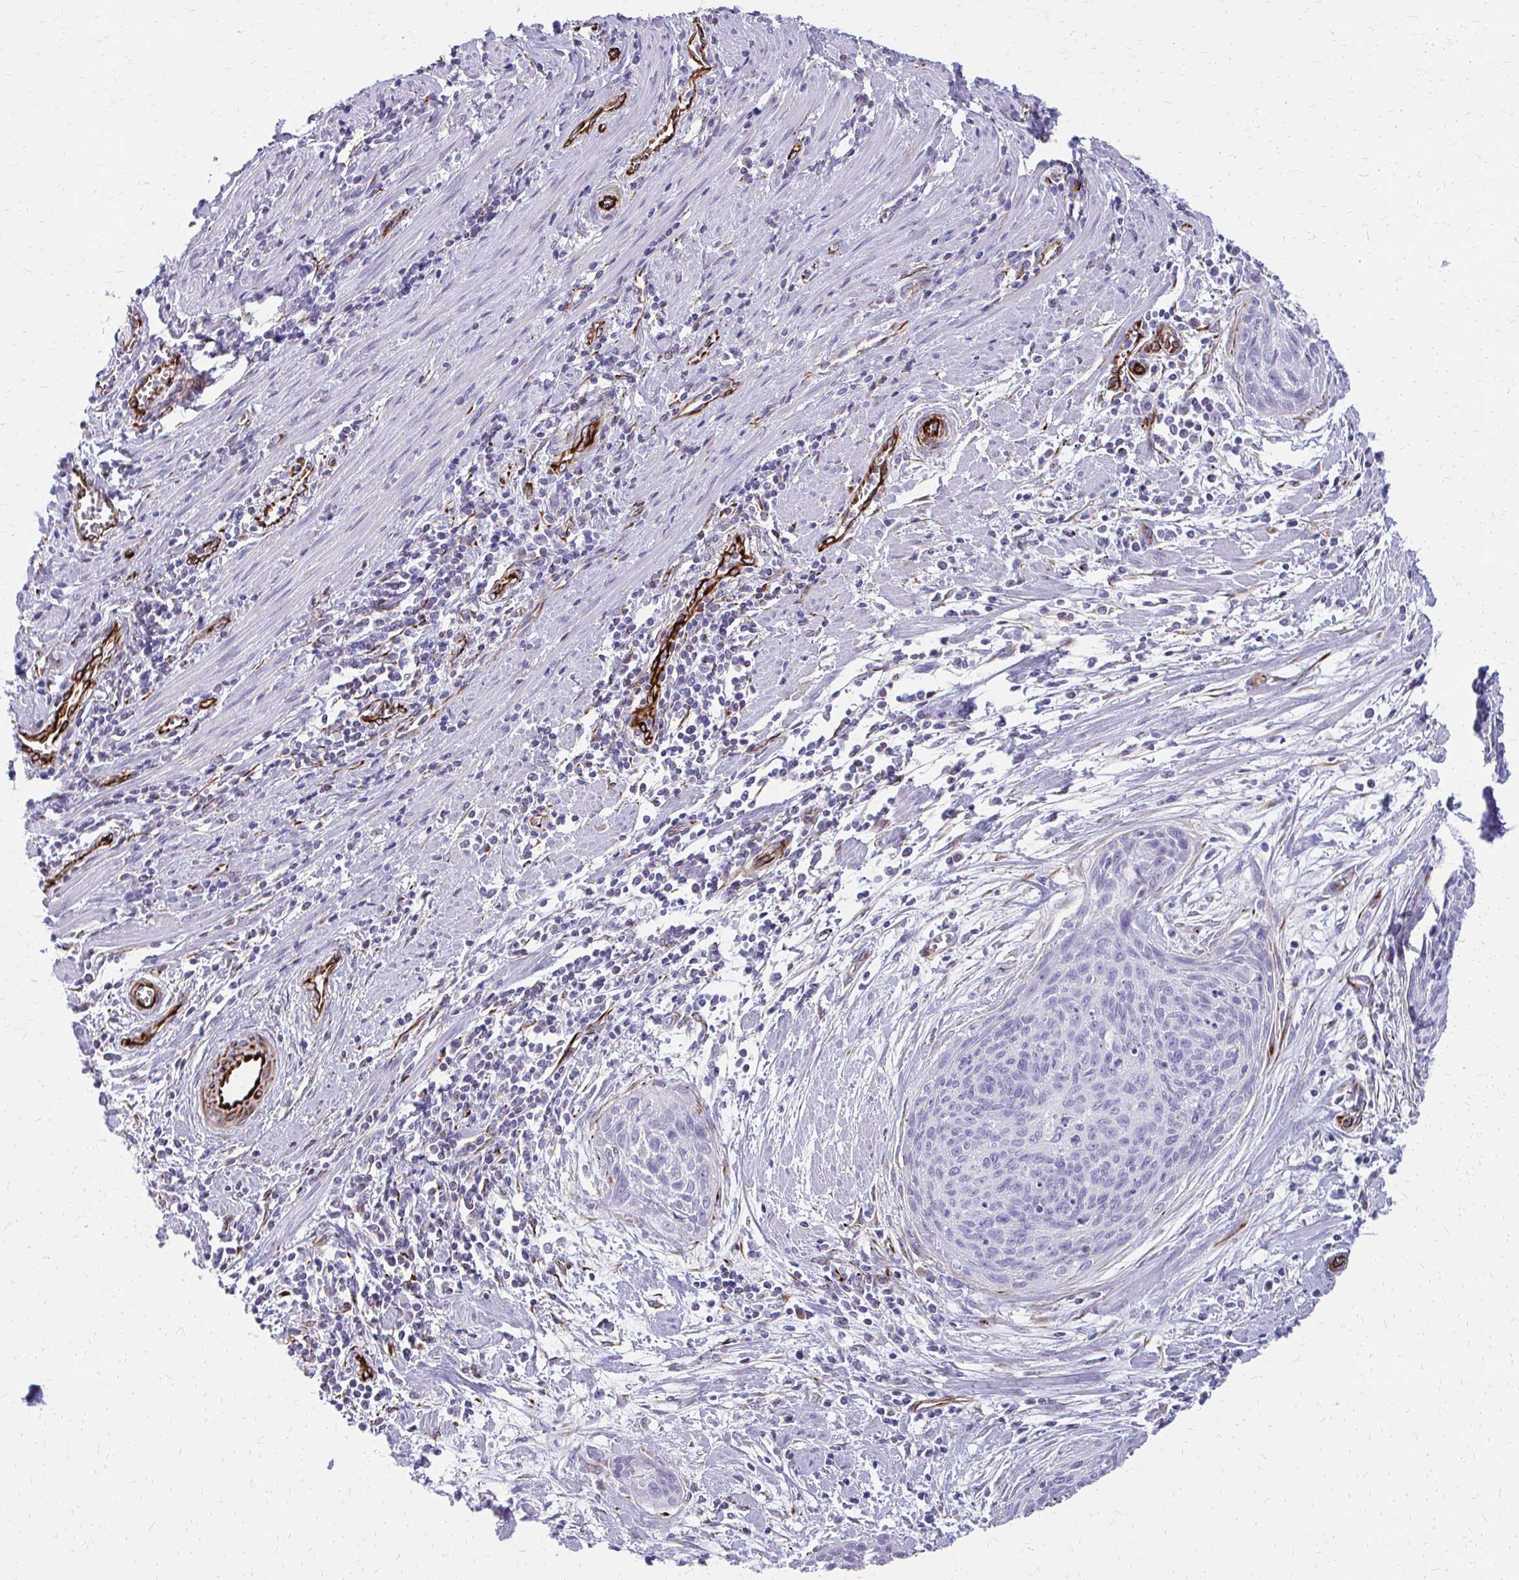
{"staining": {"intensity": "negative", "quantity": "none", "location": "none"}, "tissue": "cervical cancer", "cell_type": "Tumor cells", "image_type": "cancer", "snomed": [{"axis": "morphology", "description": "Squamous cell carcinoma, NOS"}, {"axis": "topography", "description": "Cervix"}], "caption": "Immunohistochemistry photomicrograph of neoplastic tissue: human cervical cancer (squamous cell carcinoma) stained with DAB demonstrates no significant protein expression in tumor cells.", "gene": "TRIM6", "patient": {"sex": "female", "age": 55}}